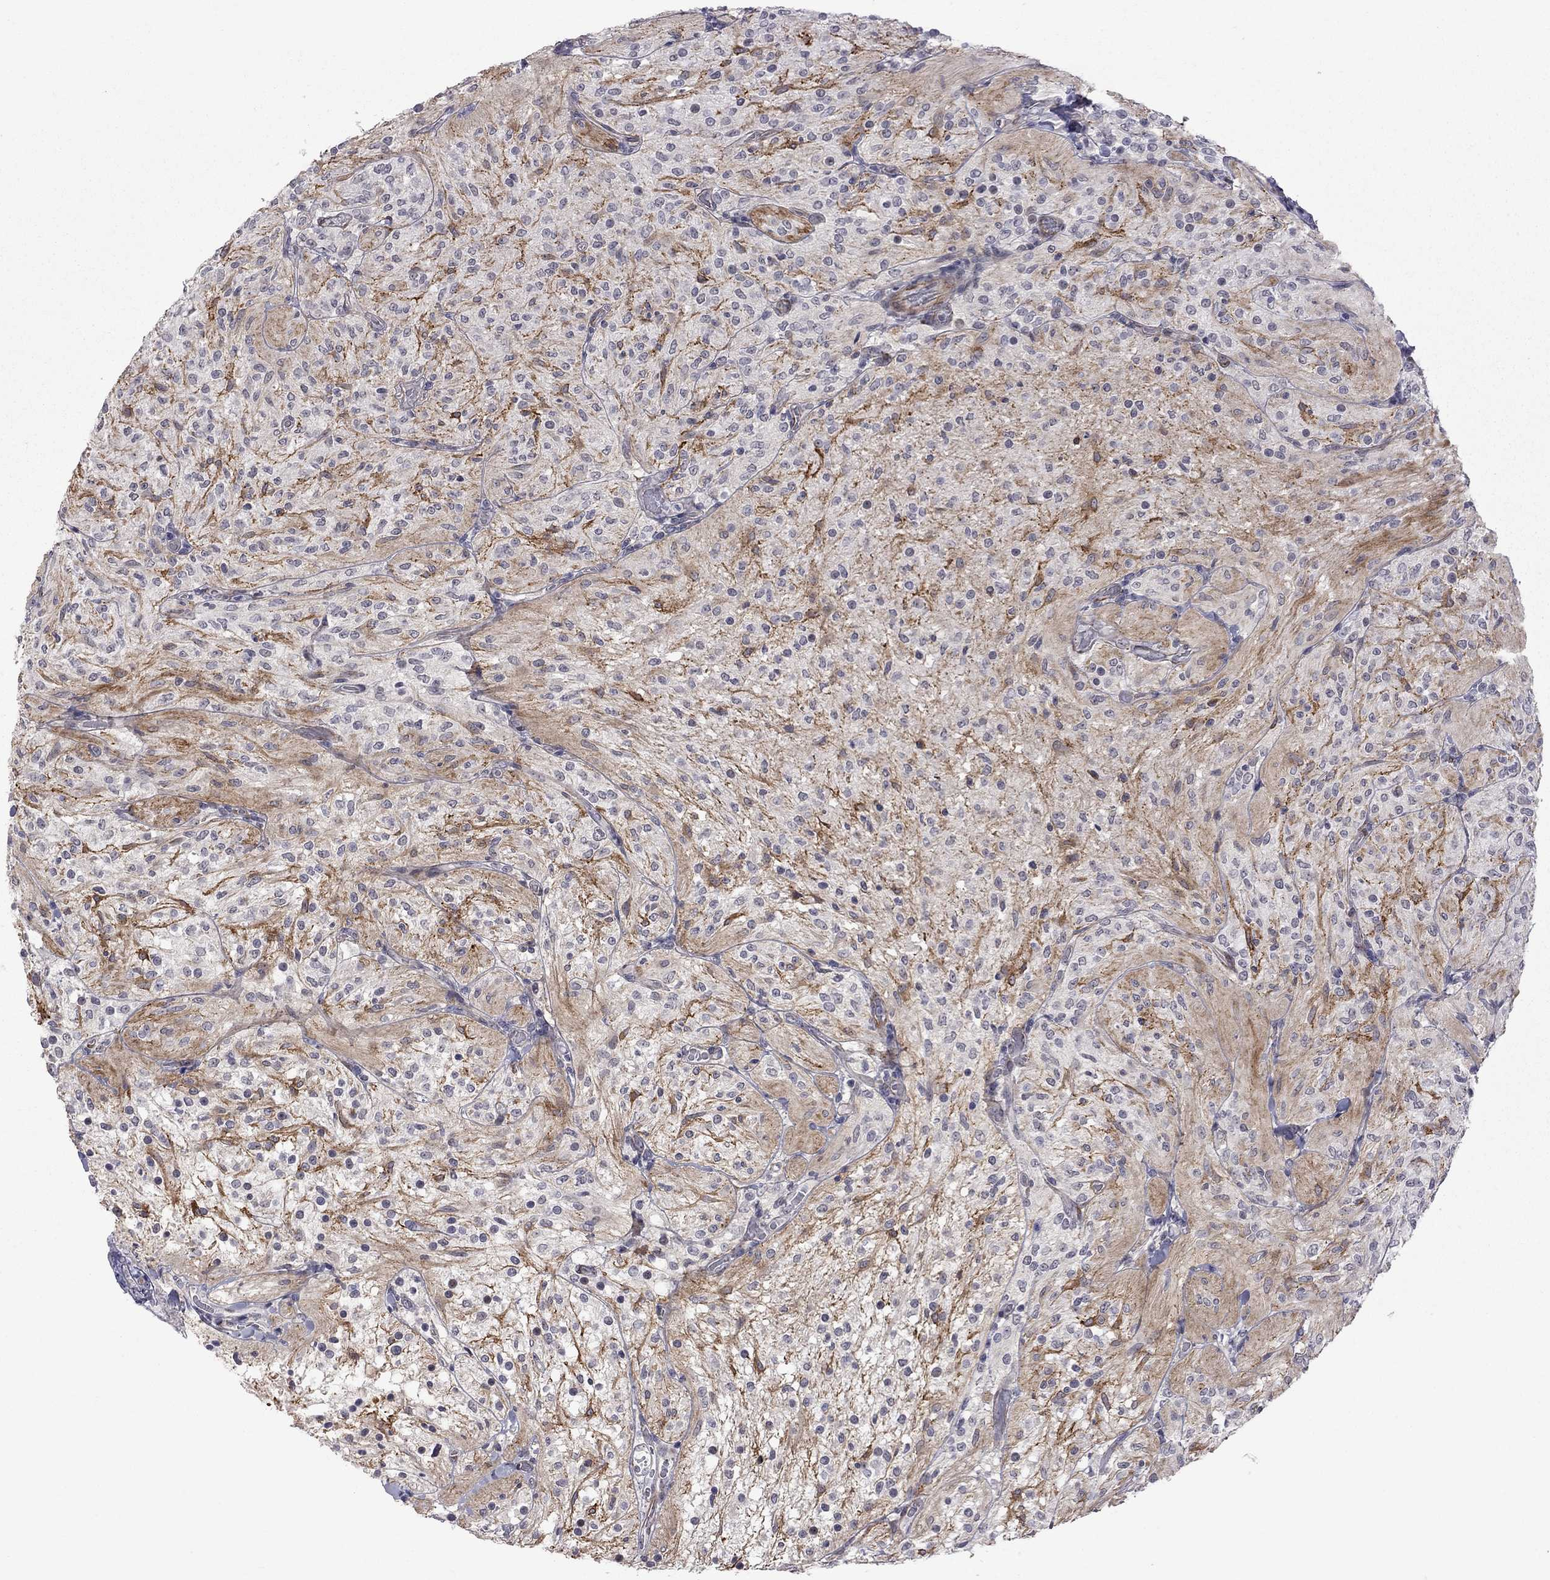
{"staining": {"intensity": "negative", "quantity": "none", "location": "none"}, "tissue": "glioma", "cell_type": "Tumor cells", "image_type": "cancer", "snomed": [{"axis": "morphology", "description": "Glioma, malignant, Low grade"}, {"axis": "topography", "description": "Brain"}], "caption": "High power microscopy image of an immunohistochemistry (IHC) micrograph of malignant glioma (low-grade), revealing no significant expression in tumor cells.", "gene": "GSG1L", "patient": {"sex": "male", "age": 3}}